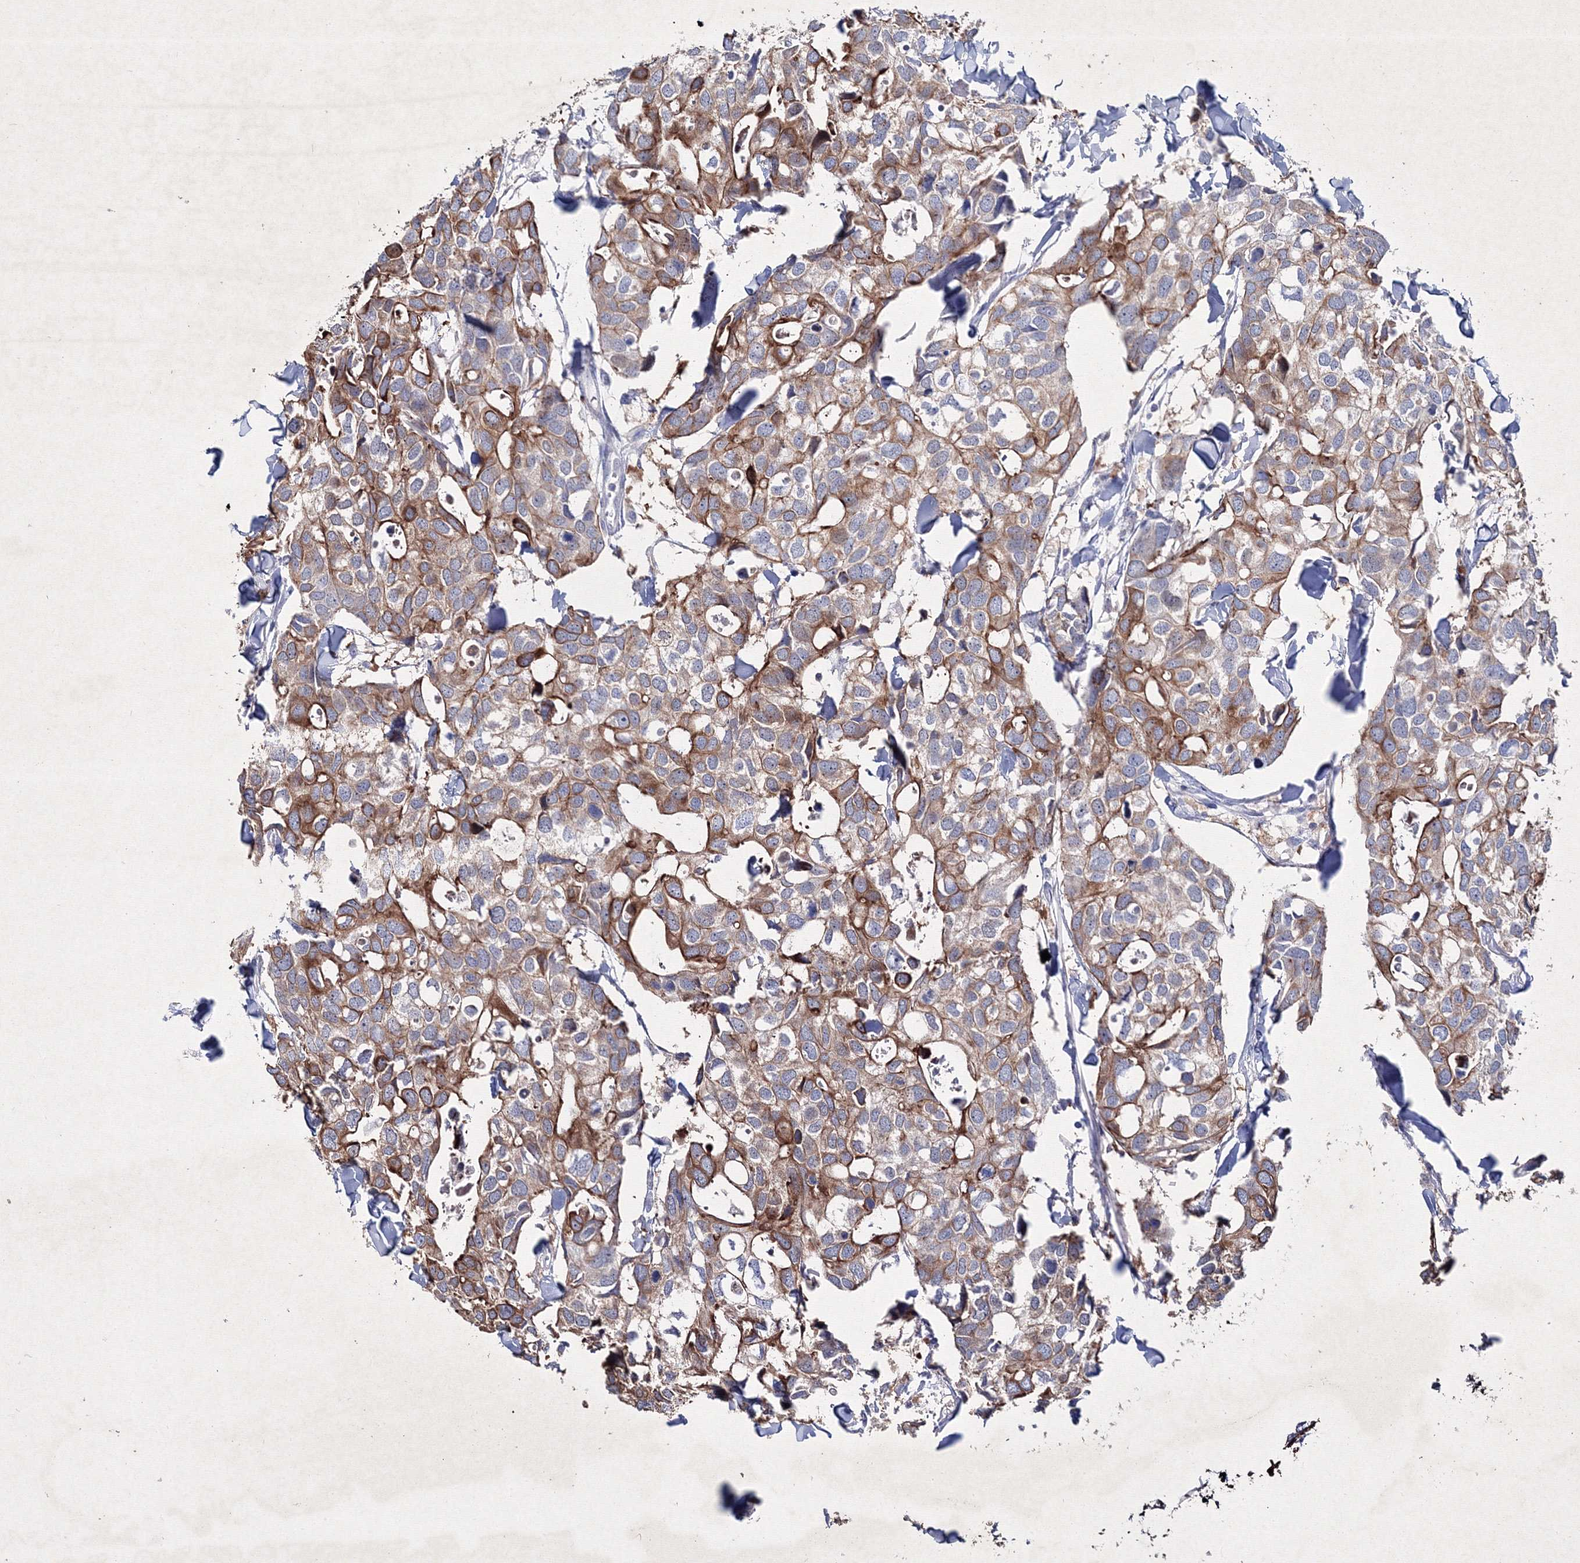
{"staining": {"intensity": "moderate", "quantity": "25%-75%", "location": "cytoplasmic/membranous"}, "tissue": "breast cancer", "cell_type": "Tumor cells", "image_type": "cancer", "snomed": [{"axis": "morphology", "description": "Duct carcinoma"}, {"axis": "topography", "description": "Breast"}], "caption": "Moderate cytoplasmic/membranous expression for a protein is present in about 25%-75% of tumor cells of breast cancer using IHC.", "gene": "SMIM29", "patient": {"sex": "female", "age": 83}}